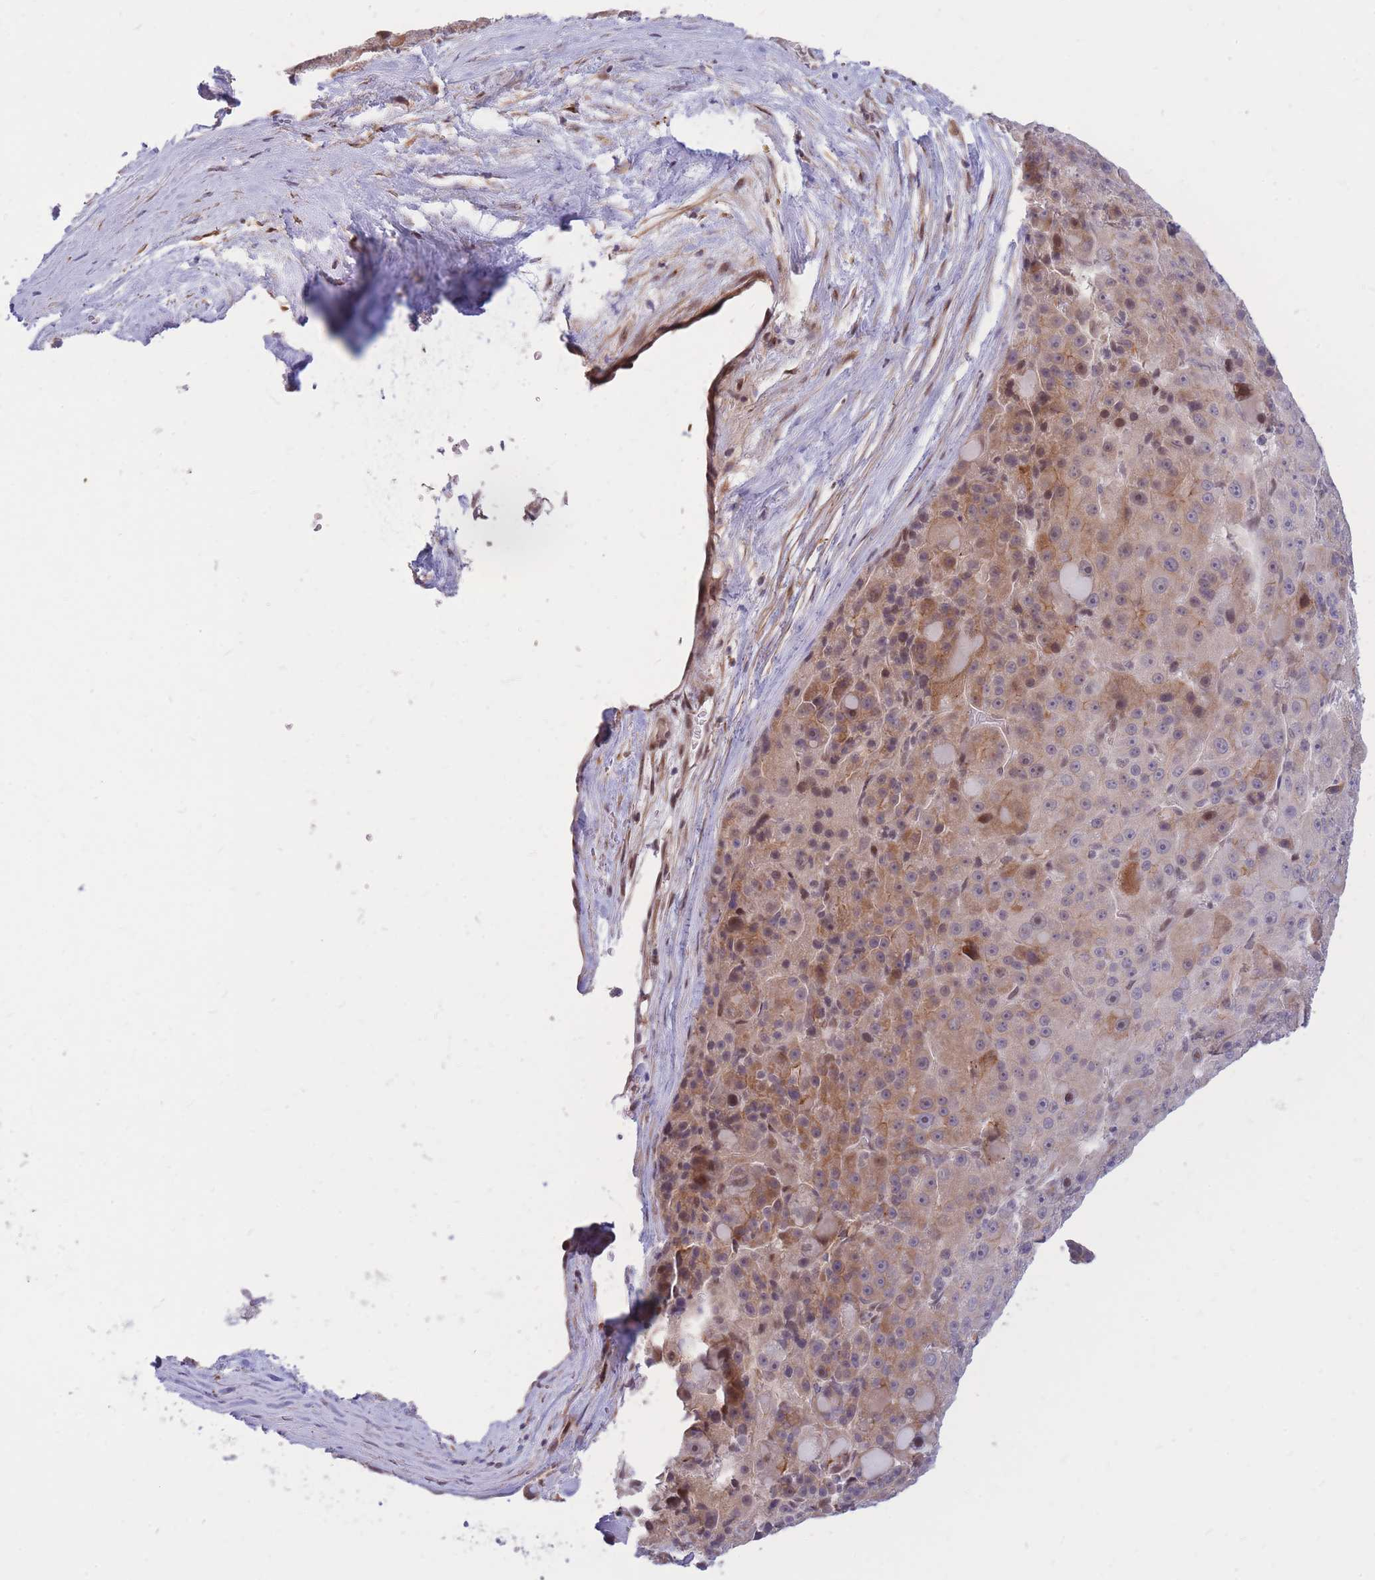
{"staining": {"intensity": "moderate", "quantity": "25%-75%", "location": "cytoplasmic/membranous"}, "tissue": "liver cancer", "cell_type": "Tumor cells", "image_type": "cancer", "snomed": [{"axis": "morphology", "description": "Carcinoma, Hepatocellular, NOS"}, {"axis": "topography", "description": "Liver"}], "caption": "The image displays staining of hepatocellular carcinoma (liver), revealing moderate cytoplasmic/membranous protein positivity (brown color) within tumor cells. Nuclei are stained in blue.", "gene": "ERICH6B", "patient": {"sex": "male", "age": 76}}